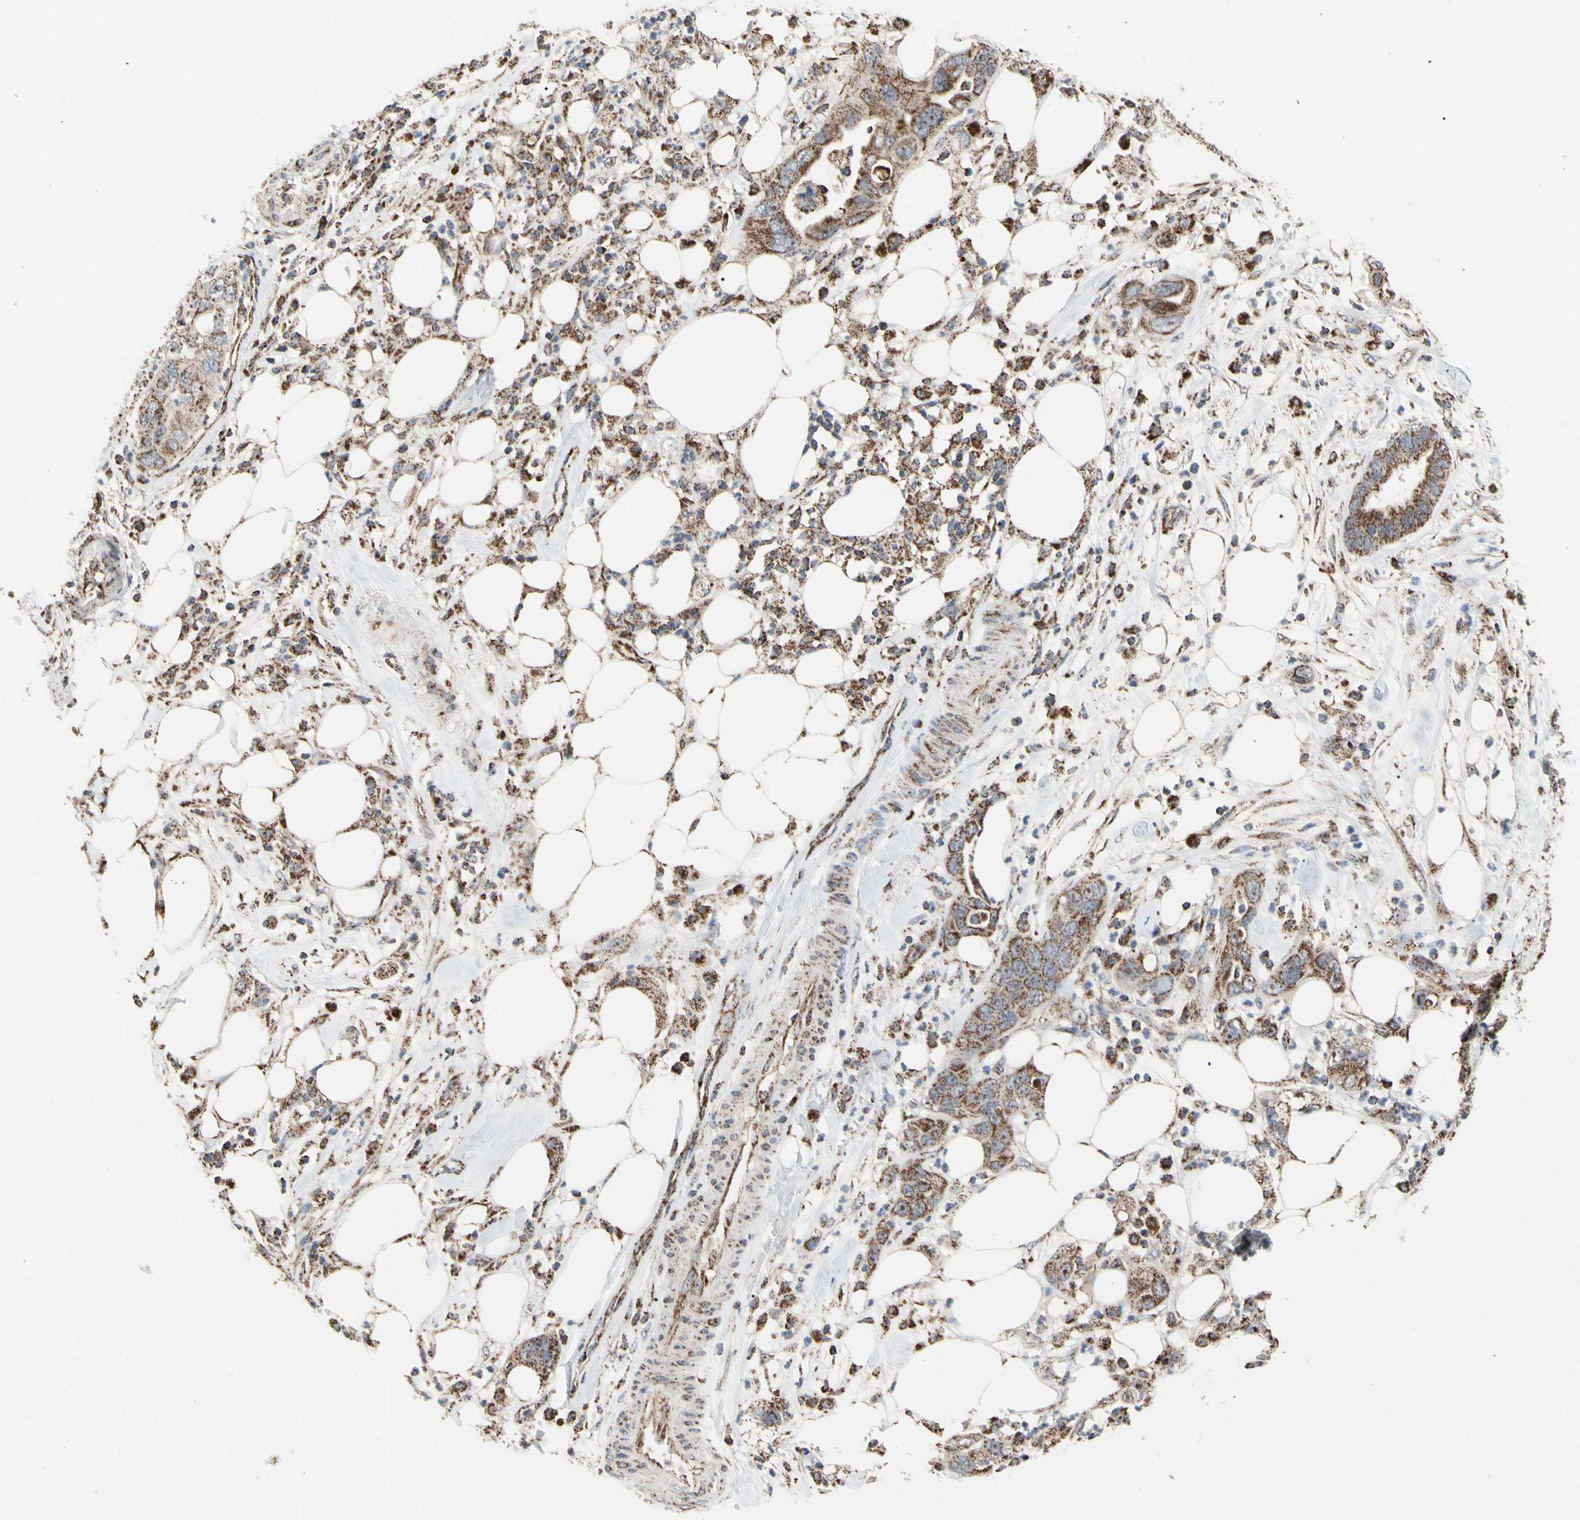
{"staining": {"intensity": "strong", "quantity": ">75%", "location": "cytoplasmic/membranous"}, "tissue": "pancreatic cancer", "cell_type": "Tumor cells", "image_type": "cancer", "snomed": [{"axis": "morphology", "description": "Adenocarcinoma, NOS"}, {"axis": "topography", "description": "Pancreas"}], "caption": "Tumor cells show high levels of strong cytoplasmic/membranous positivity in about >75% of cells in human adenocarcinoma (pancreatic). (IHC, brightfield microscopy, high magnification).", "gene": "FAM110B", "patient": {"sex": "female", "age": 71}}